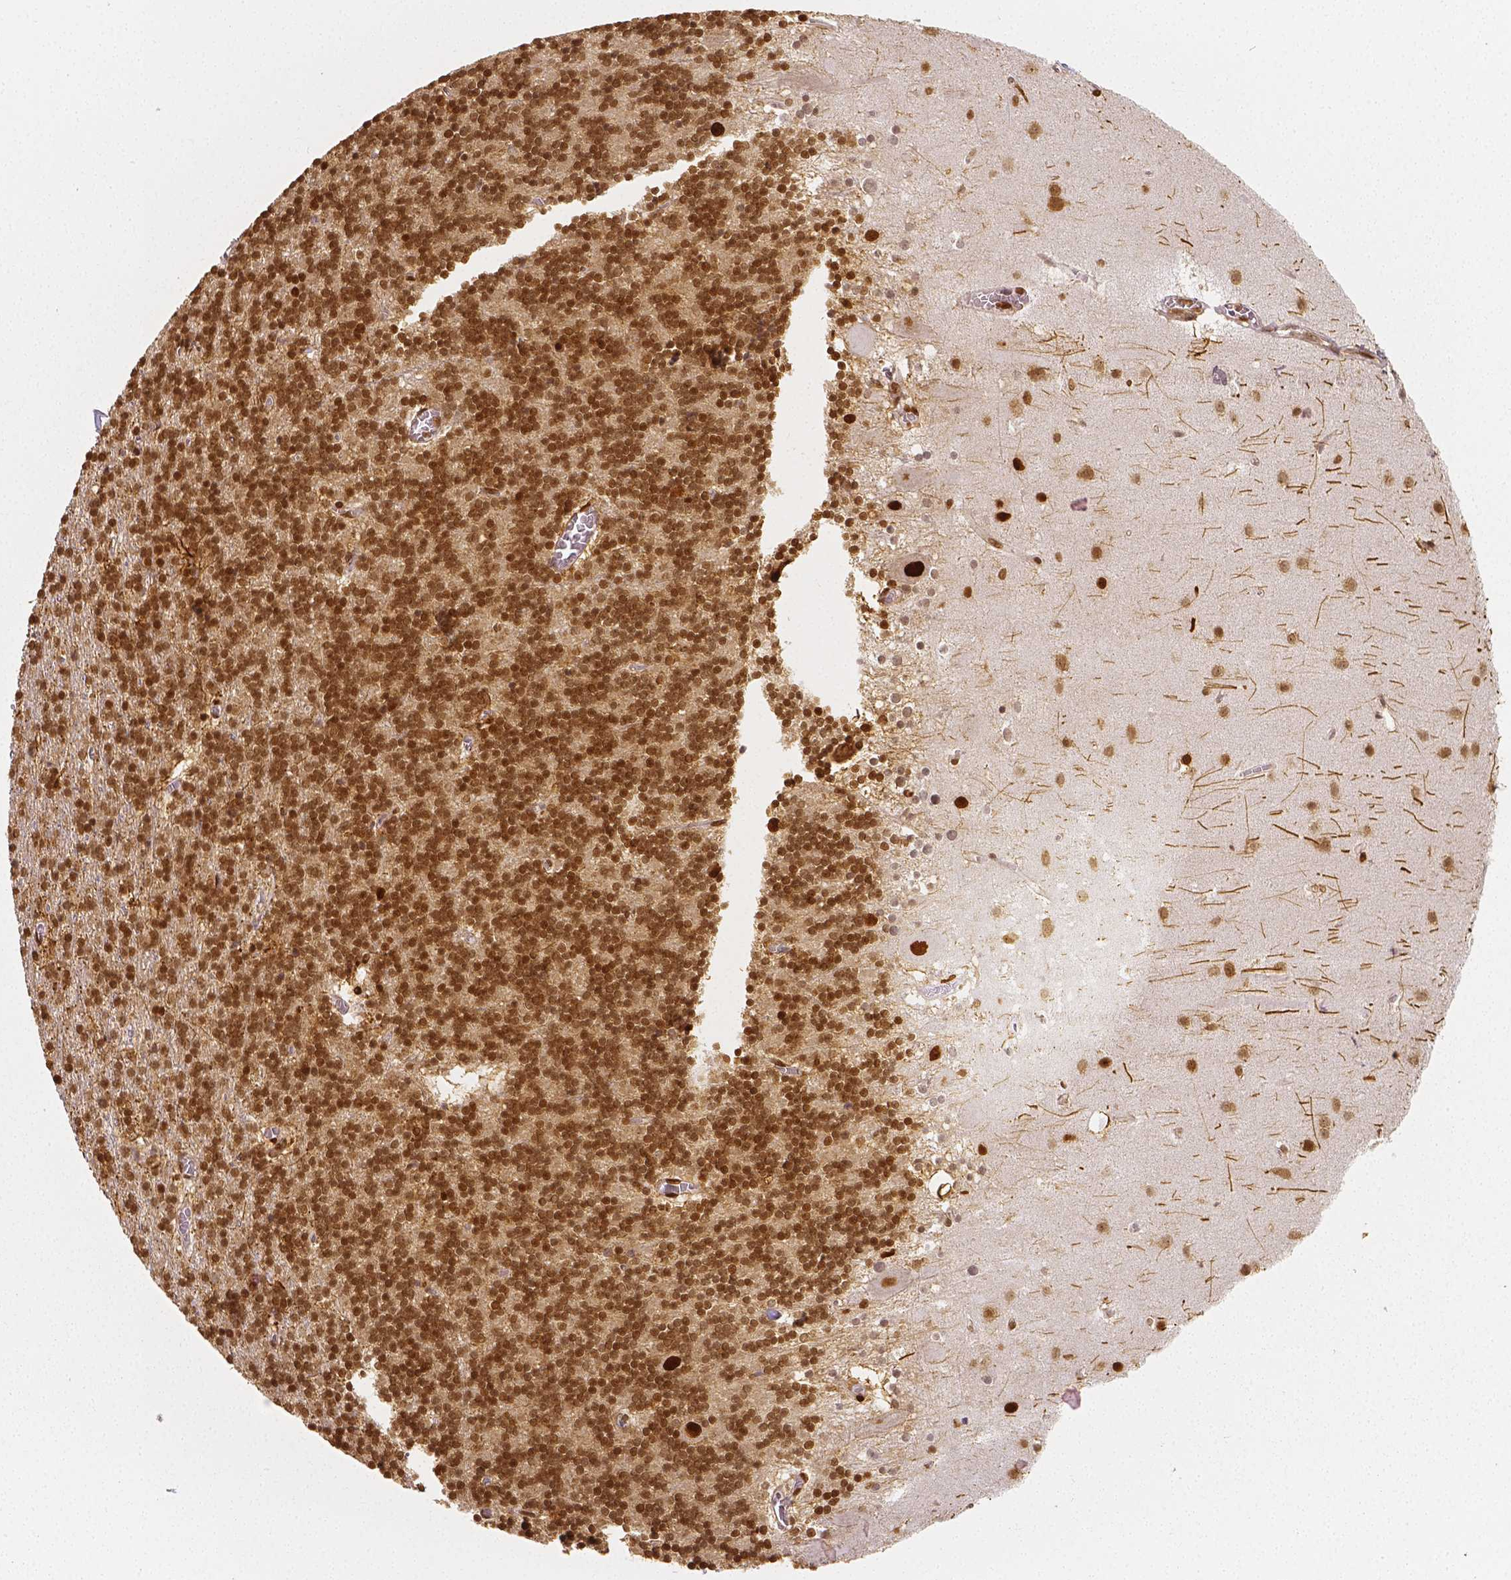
{"staining": {"intensity": "moderate", "quantity": ">75%", "location": "nuclear"}, "tissue": "cerebellum", "cell_type": "Cells in granular layer", "image_type": "normal", "snomed": [{"axis": "morphology", "description": "Normal tissue, NOS"}, {"axis": "topography", "description": "Cerebellum"}], "caption": "About >75% of cells in granular layer in normal cerebellum demonstrate moderate nuclear protein positivity as visualized by brown immunohistochemical staining.", "gene": "NUCKS1", "patient": {"sex": "male", "age": 70}}